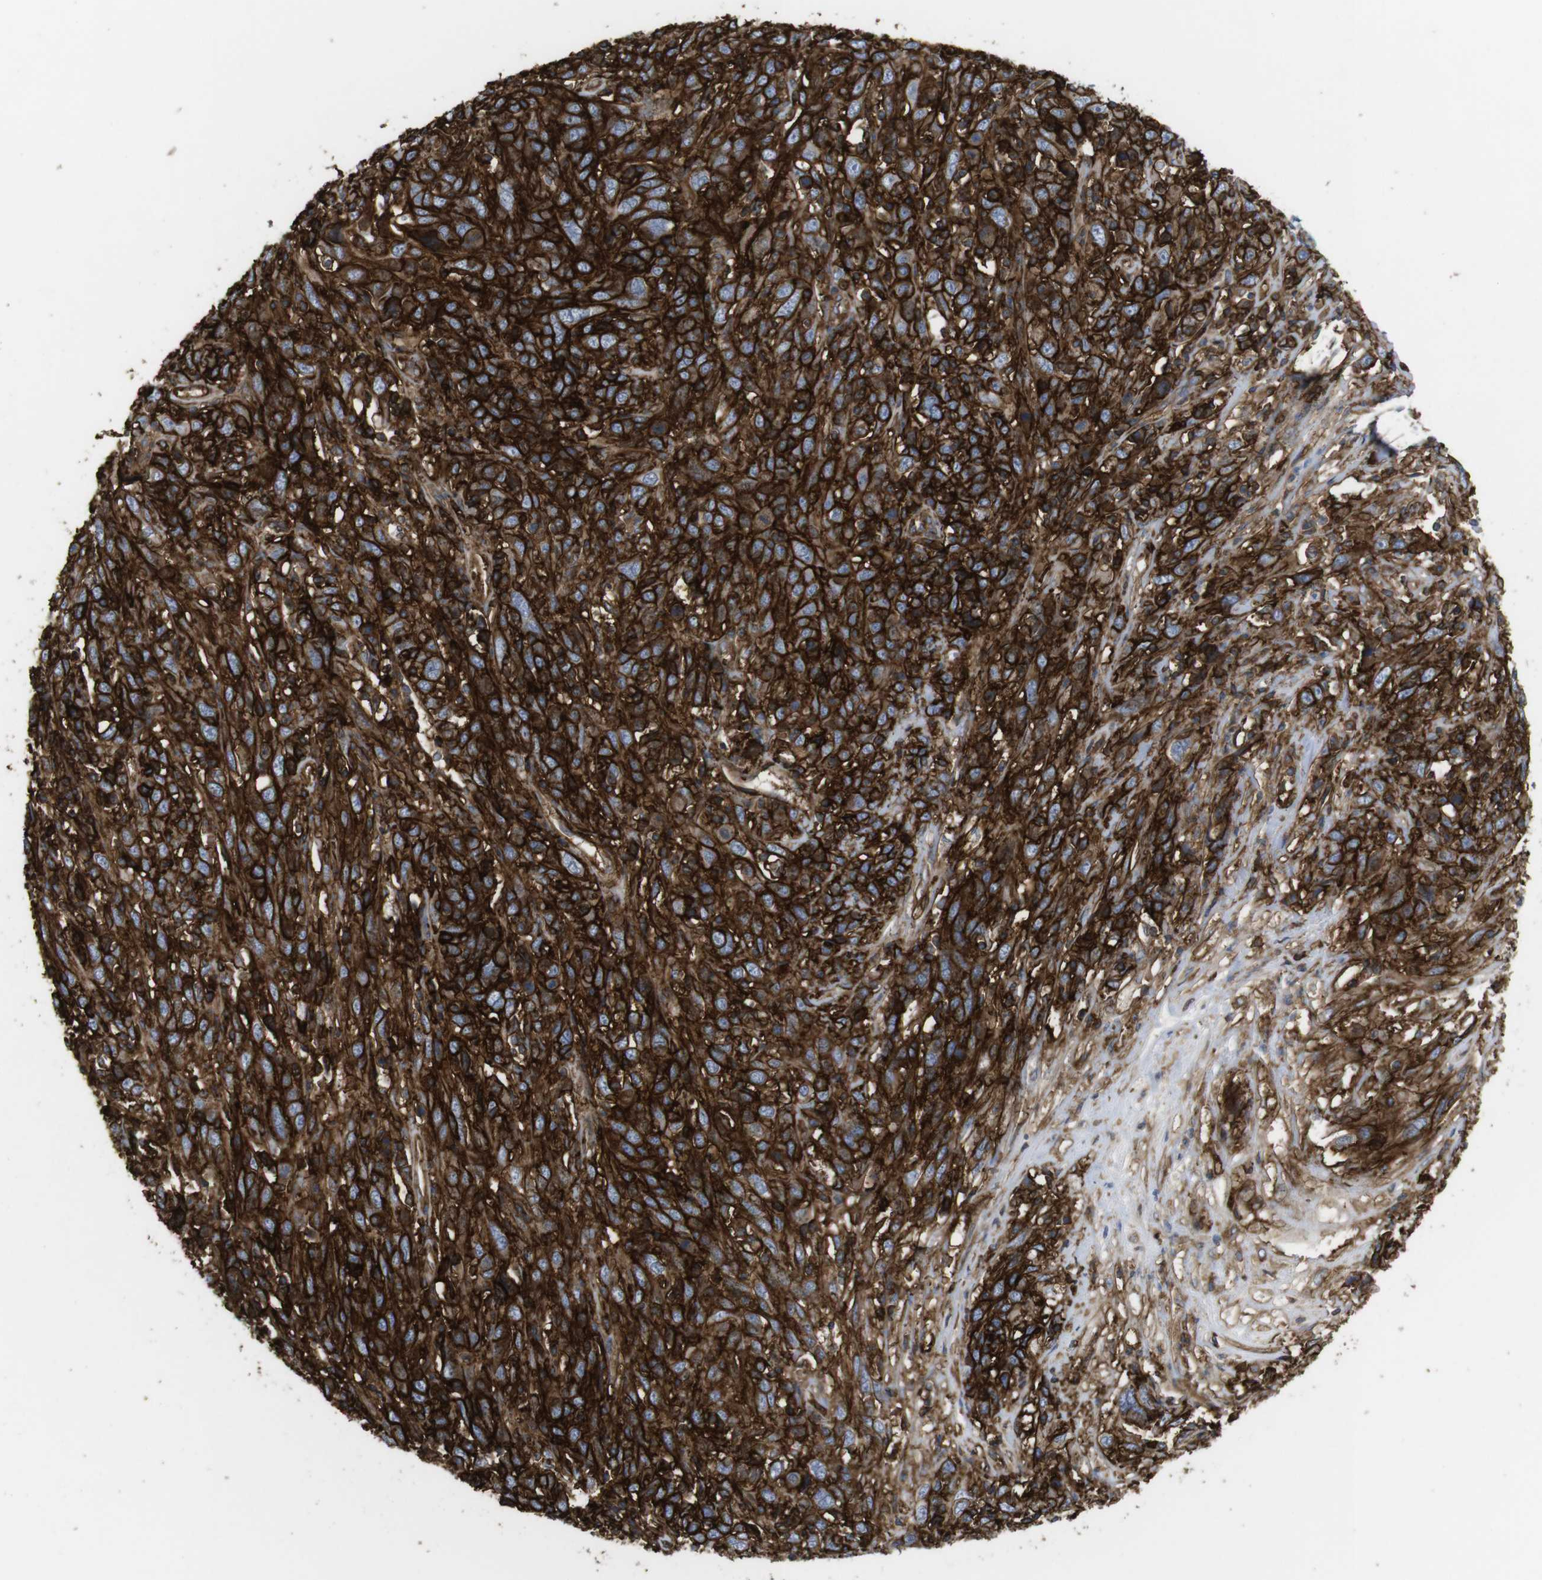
{"staining": {"intensity": "strong", "quantity": ">75%", "location": "cytoplasmic/membranous"}, "tissue": "cervical cancer", "cell_type": "Tumor cells", "image_type": "cancer", "snomed": [{"axis": "morphology", "description": "Squamous cell carcinoma, NOS"}, {"axis": "topography", "description": "Cervix"}], "caption": "Immunohistochemistry (DAB) staining of human cervical cancer (squamous cell carcinoma) shows strong cytoplasmic/membranous protein expression in about >75% of tumor cells.", "gene": "CCR6", "patient": {"sex": "female", "age": 46}}